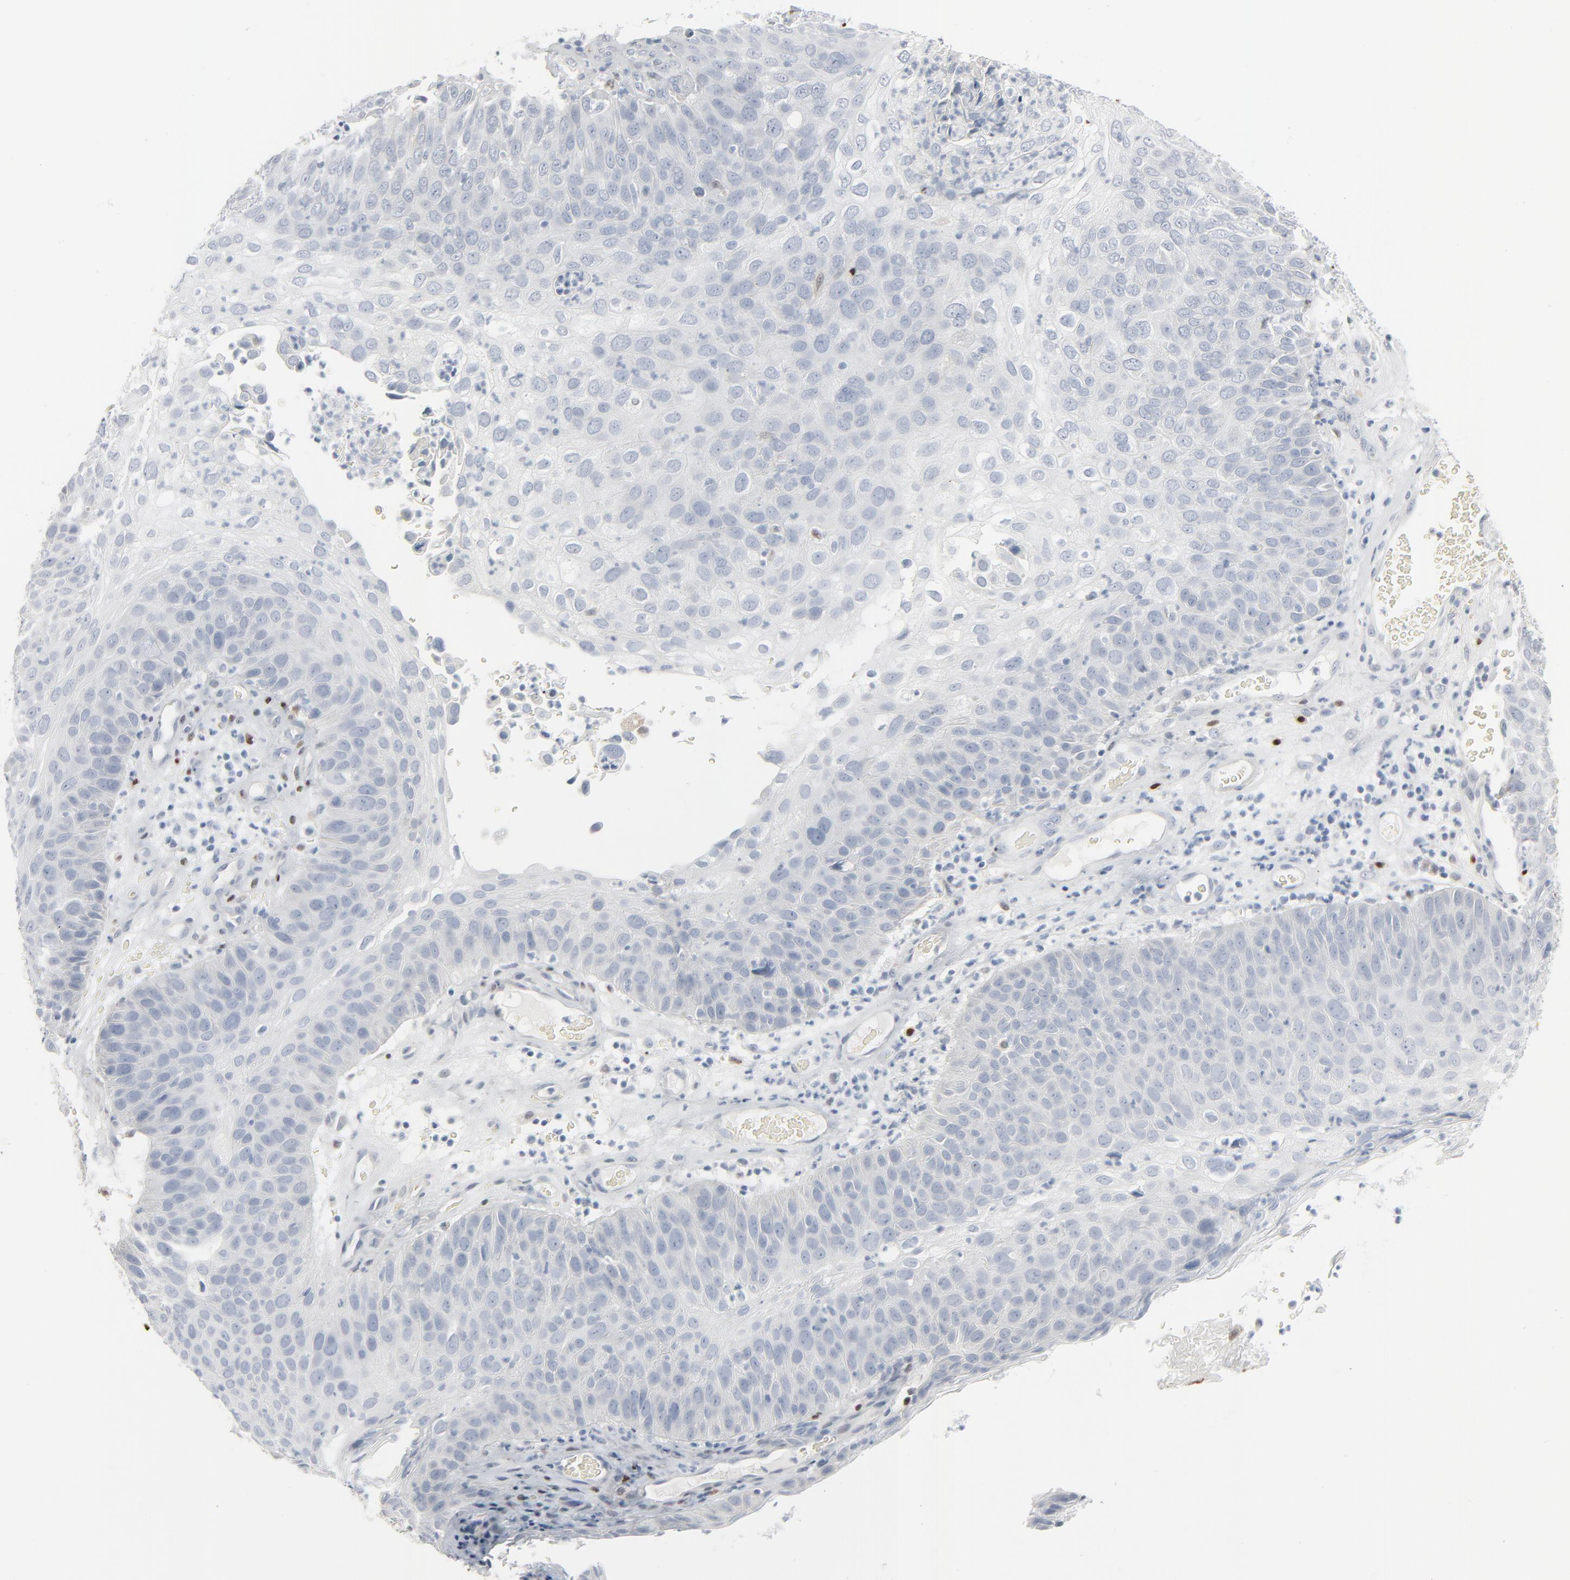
{"staining": {"intensity": "negative", "quantity": "none", "location": "none"}, "tissue": "skin cancer", "cell_type": "Tumor cells", "image_type": "cancer", "snomed": [{"axis": "morphology", "description": "Squamous cell carcinoma, NOS"}, {"axis": "topography", "description": "Skin"}], "caption": "The image displays no staining of tumor cells in skin squamous cell carcinoma.", "gene": "MITF", "patient": {"sex": "male", "age": 87}}